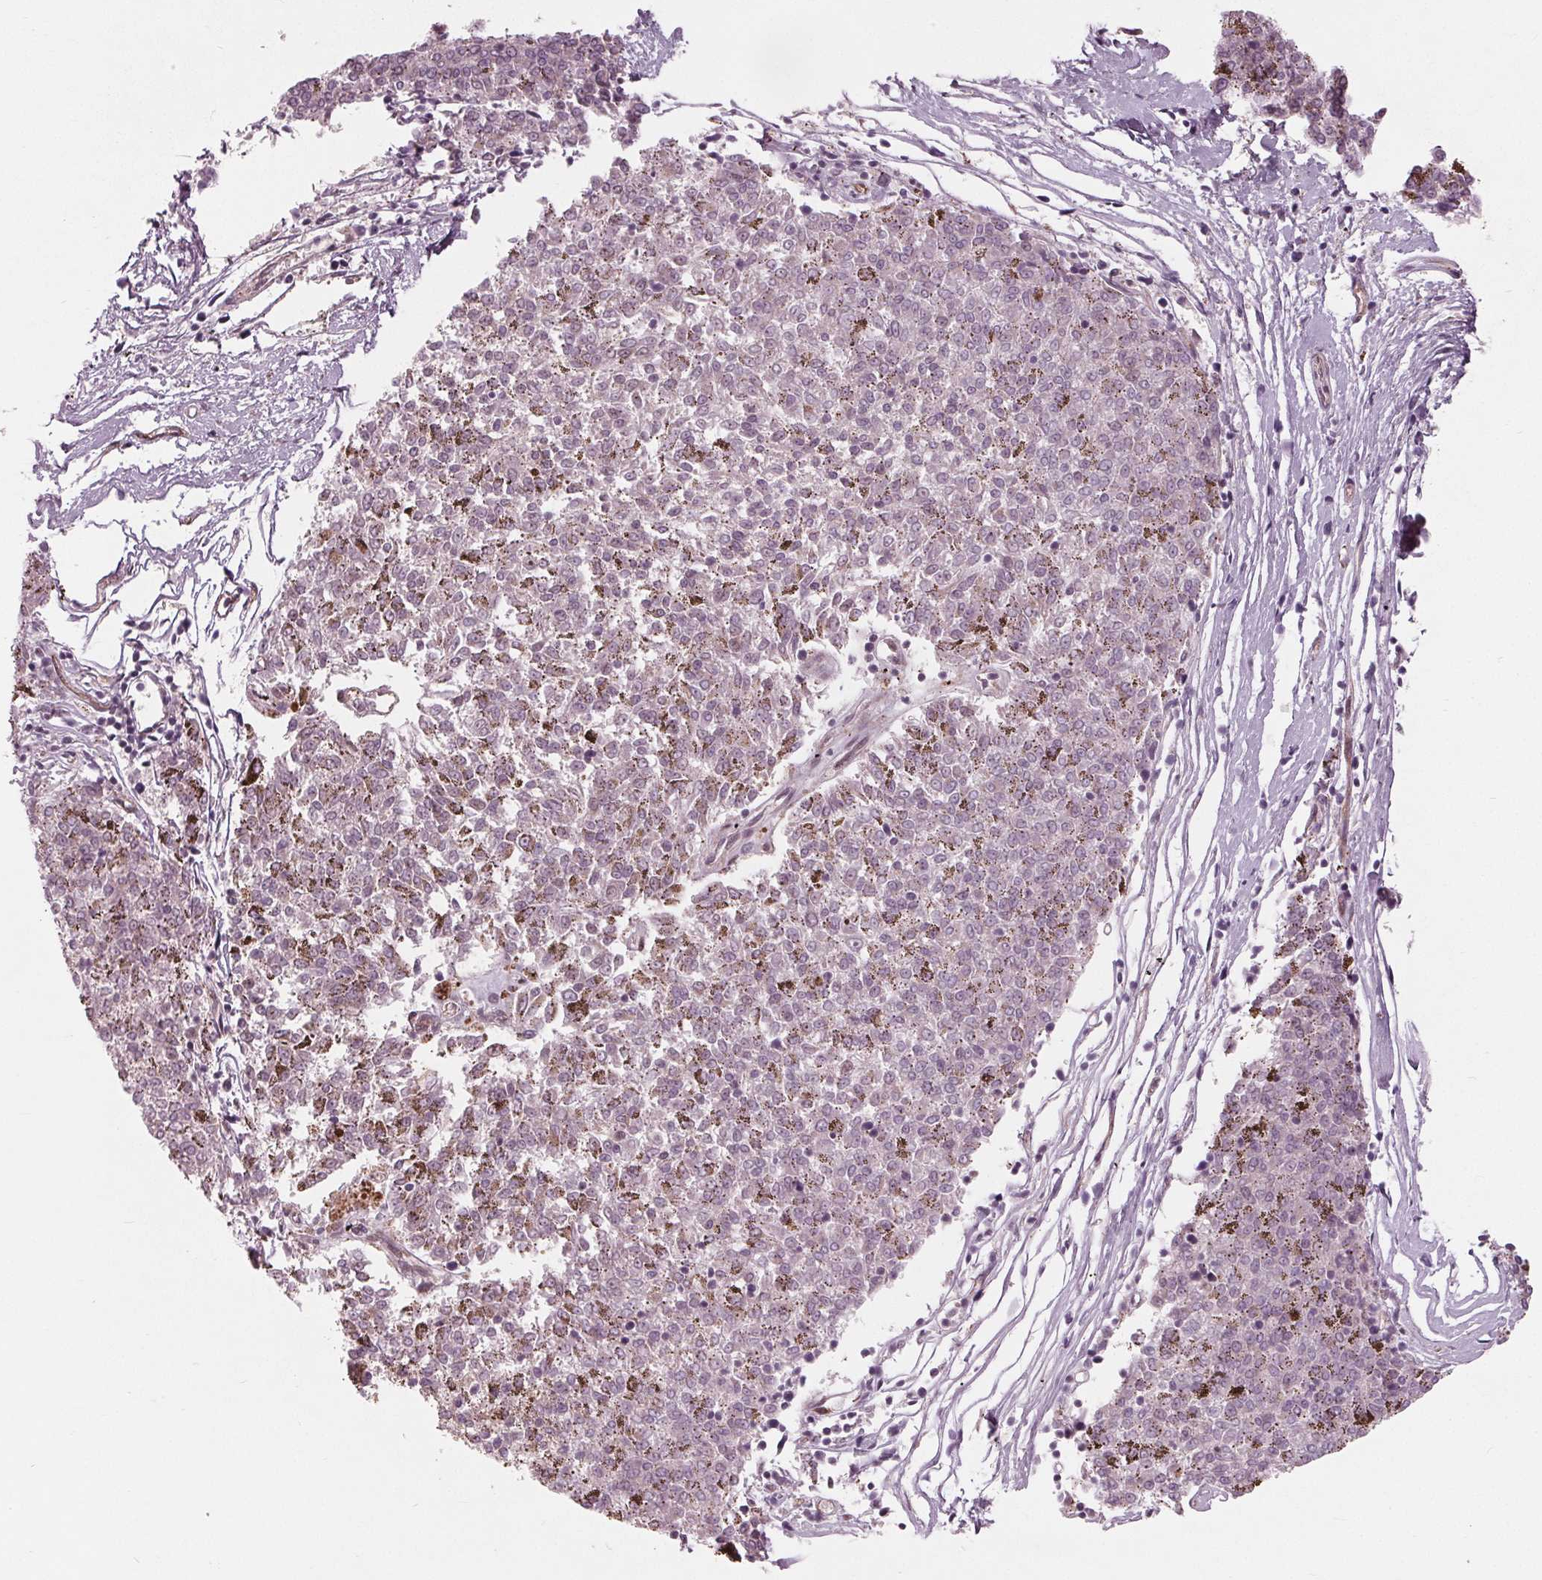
{"staining": {"intensity": "negative", "quantity": "none", "location": "none"}, "tissue": "melanoma", "cell_type": "Tumor cells", "image_type": "cancer", "snomed": [{"axis": "morphology", "description": "Malignant melanoma, NOS"}, {"axis": "topography", "description": "Skin"}], "caption": "Protein analysis of melanoma displays no significant expression in tumor cells. Brightfield microscopy of IHC stained with DAB (brown) and hematoxylin (blue), captured at high magnification.", "gene": "TXNIP", "patient": {"sex": "female", "age": 72}}